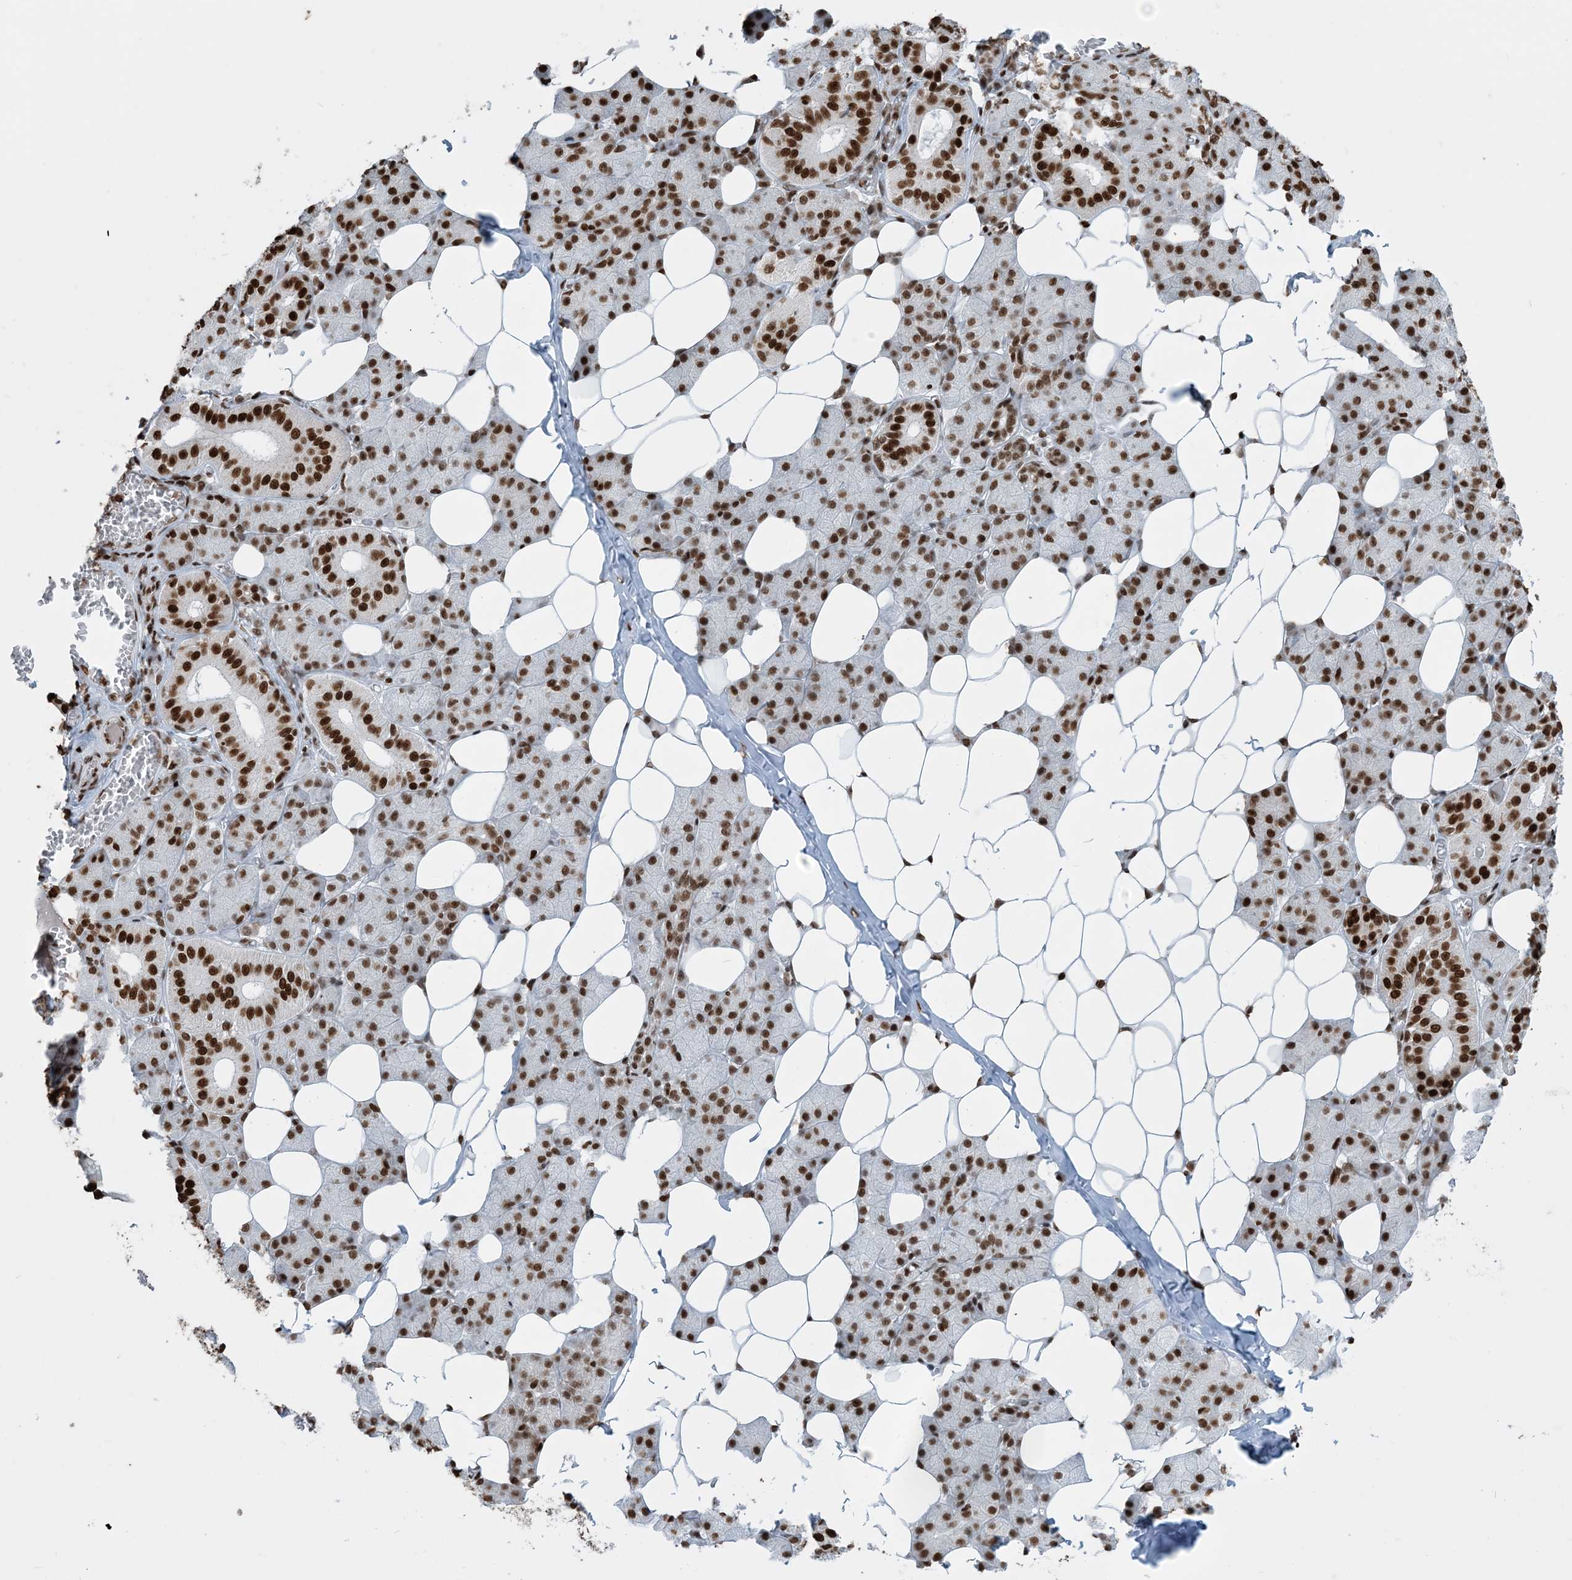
{"staining": {"intensity": "strong", "quantity": ">75%", "location": "nuclear"}, "tissue": "salivary gland", "cell_type": "Glandular cells", "image_type": "normal", "snomed": [{"axis": "morphology", "description": "Normal tissue, NOS"}, {"axis": "topography", "description": "Salivary gland"}], "caption": "Strong nuclear expression for a protein is seen in about >75% of glandular cells of normal salivary gland using immunohistochemistry (IHC).", "gene": "H3", "patient": {"sex": "female", "age": 33}}